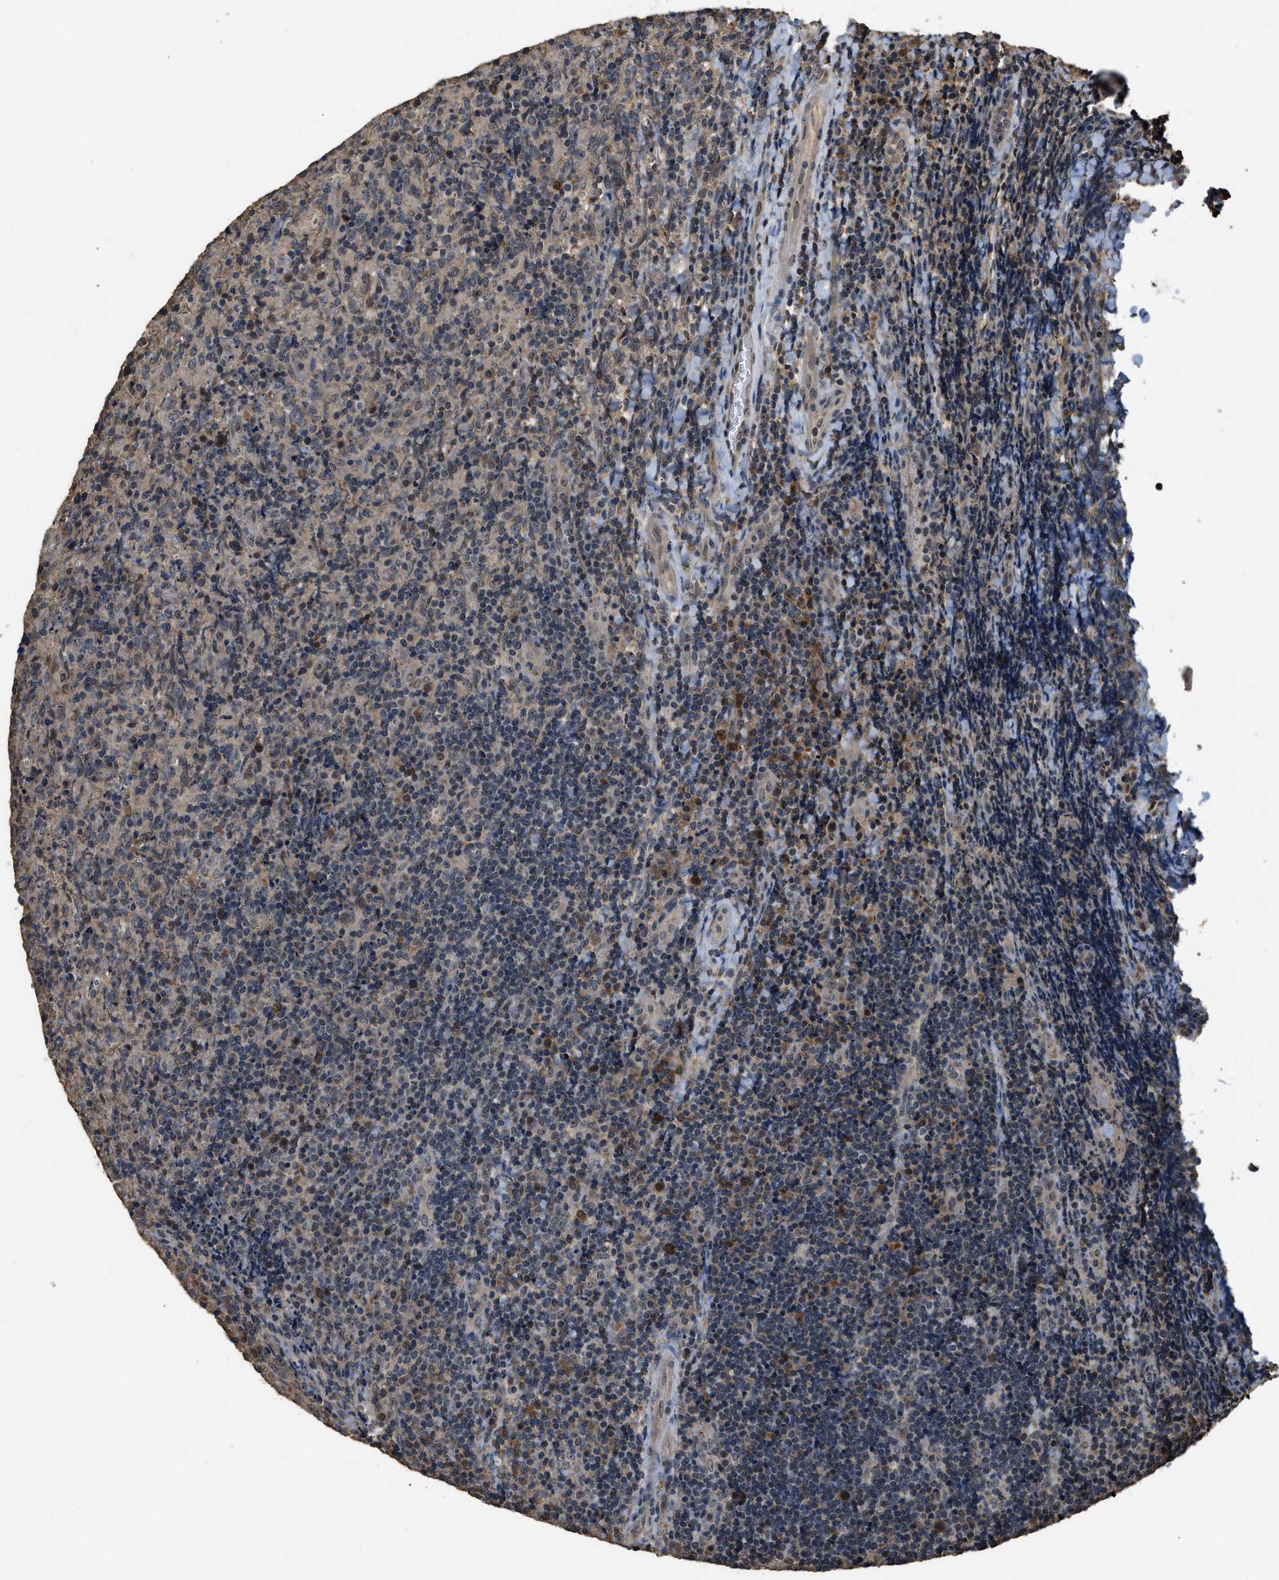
{"staining": {"intensity": "weak", "quantity": ">75%", "location": "cytoplasmic/membranous"}, "tissue": "lymphoma", "cell_type": "Tumor cells", "image_type": "cancer", "snomed": [{"axis": "morphology", "description": "Malignant lymphoma, non-Hodgkin's type, High grade"}, {"axis": "topography", "description": "Tonsil"}], "caption": "This histopathology image reveals high-grade malignant lymphoma, non-Hodgkin's type stained with immunohistochemistry to label a protein in brown. The cytoplasmic/membranous of tumor cells show weak positivity for the protein. Nuclei are counter-stained blue.", "gene": "DENND6B", "patient": {"sex": "female", "age": 36}}